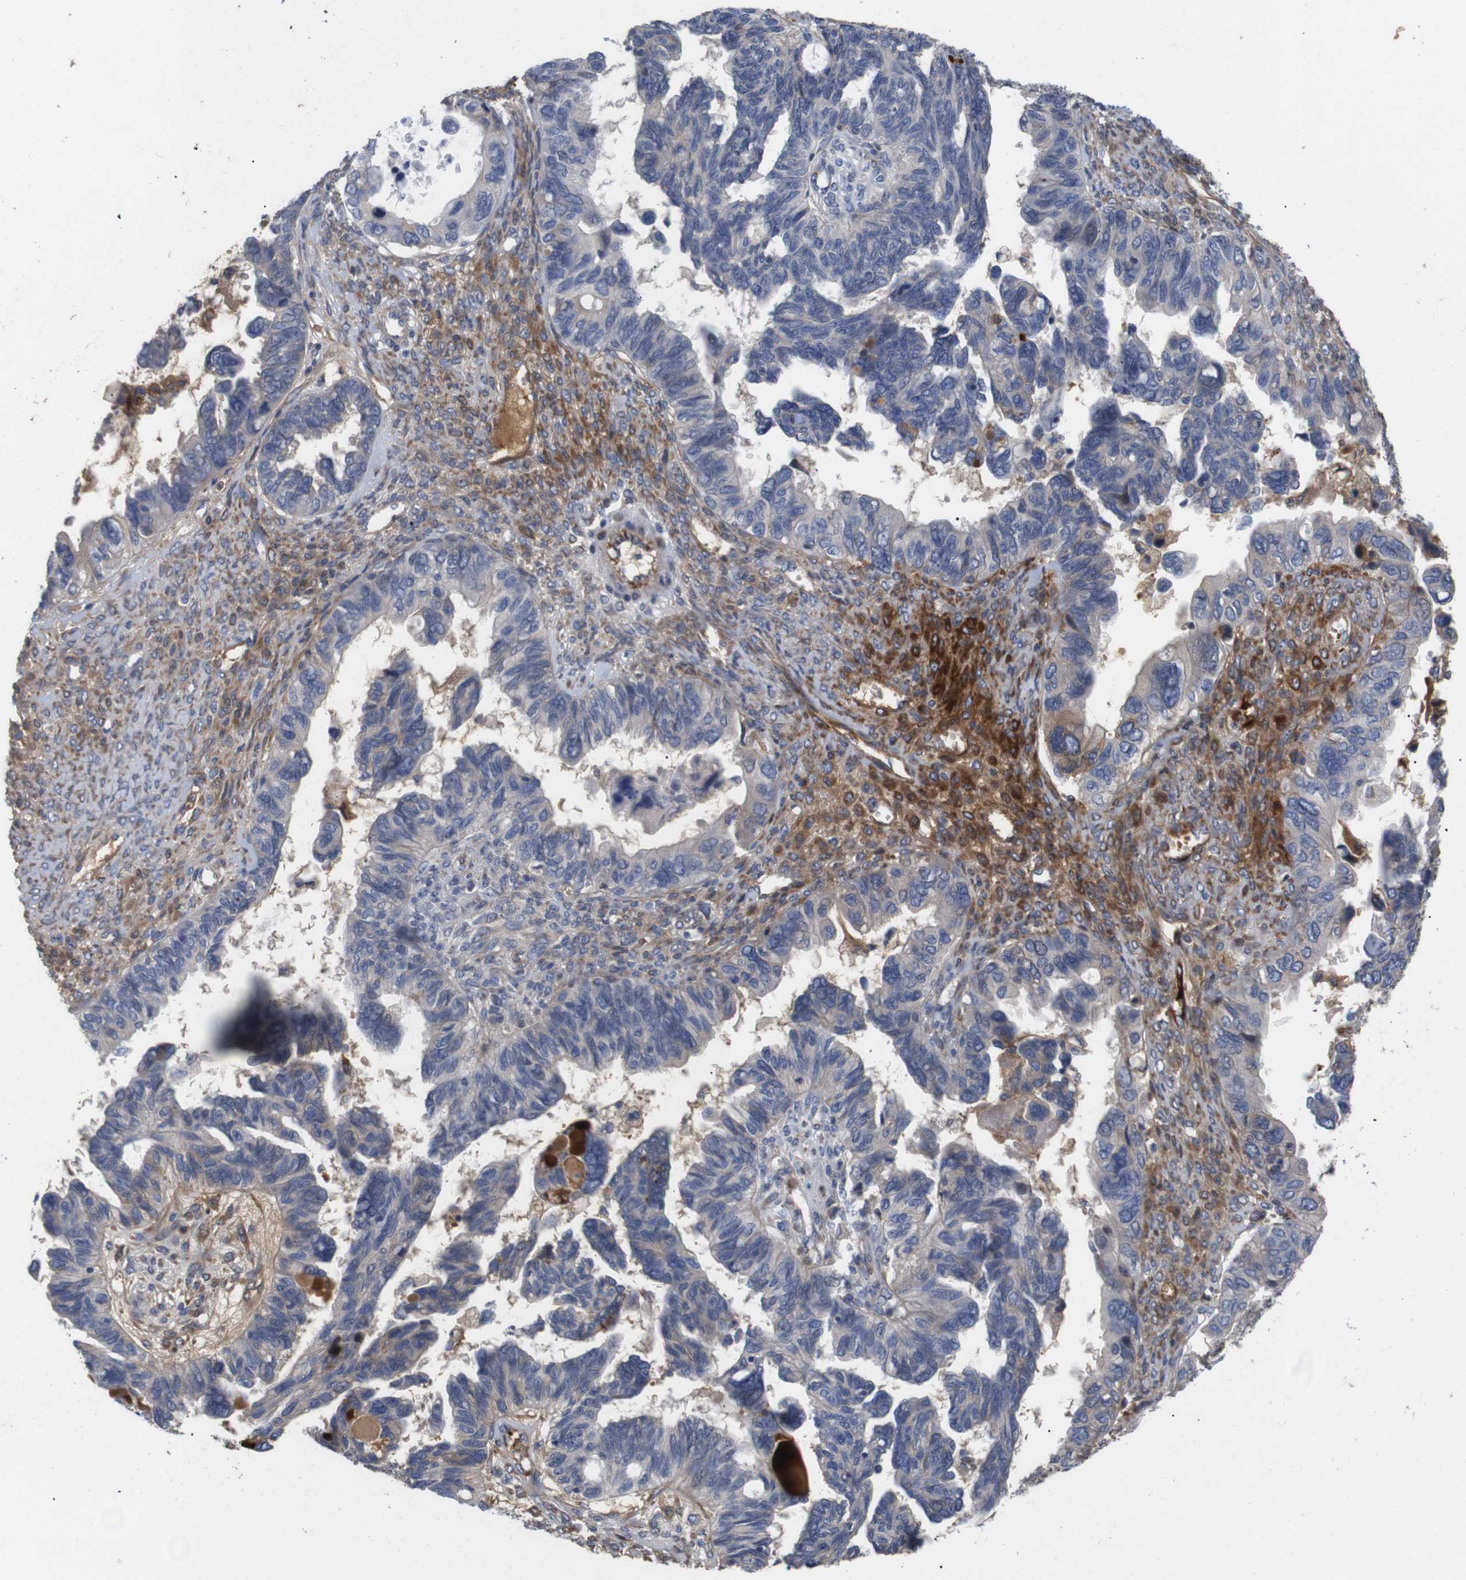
{"staining": {"intensity": "negative", "quantity": "none", "location": "none"}, "tissue": "ovarian cancer", "cell_type": "Tumor cells", "image_type": "cancer", "snomed": [{"axis": "morphology", "description": "Cystadenocarcinoma, serous, NOS"}, {"axis": "topography", "description": "Ovary"}], "caption": "Human ovarian serous cystadenocarcinoma stained for a protein using immunohistochemistry (IHC) reveals no staining in tumor cells.", "gene": "SPRY3", "patient": {"sex": "female", "age": 79}}